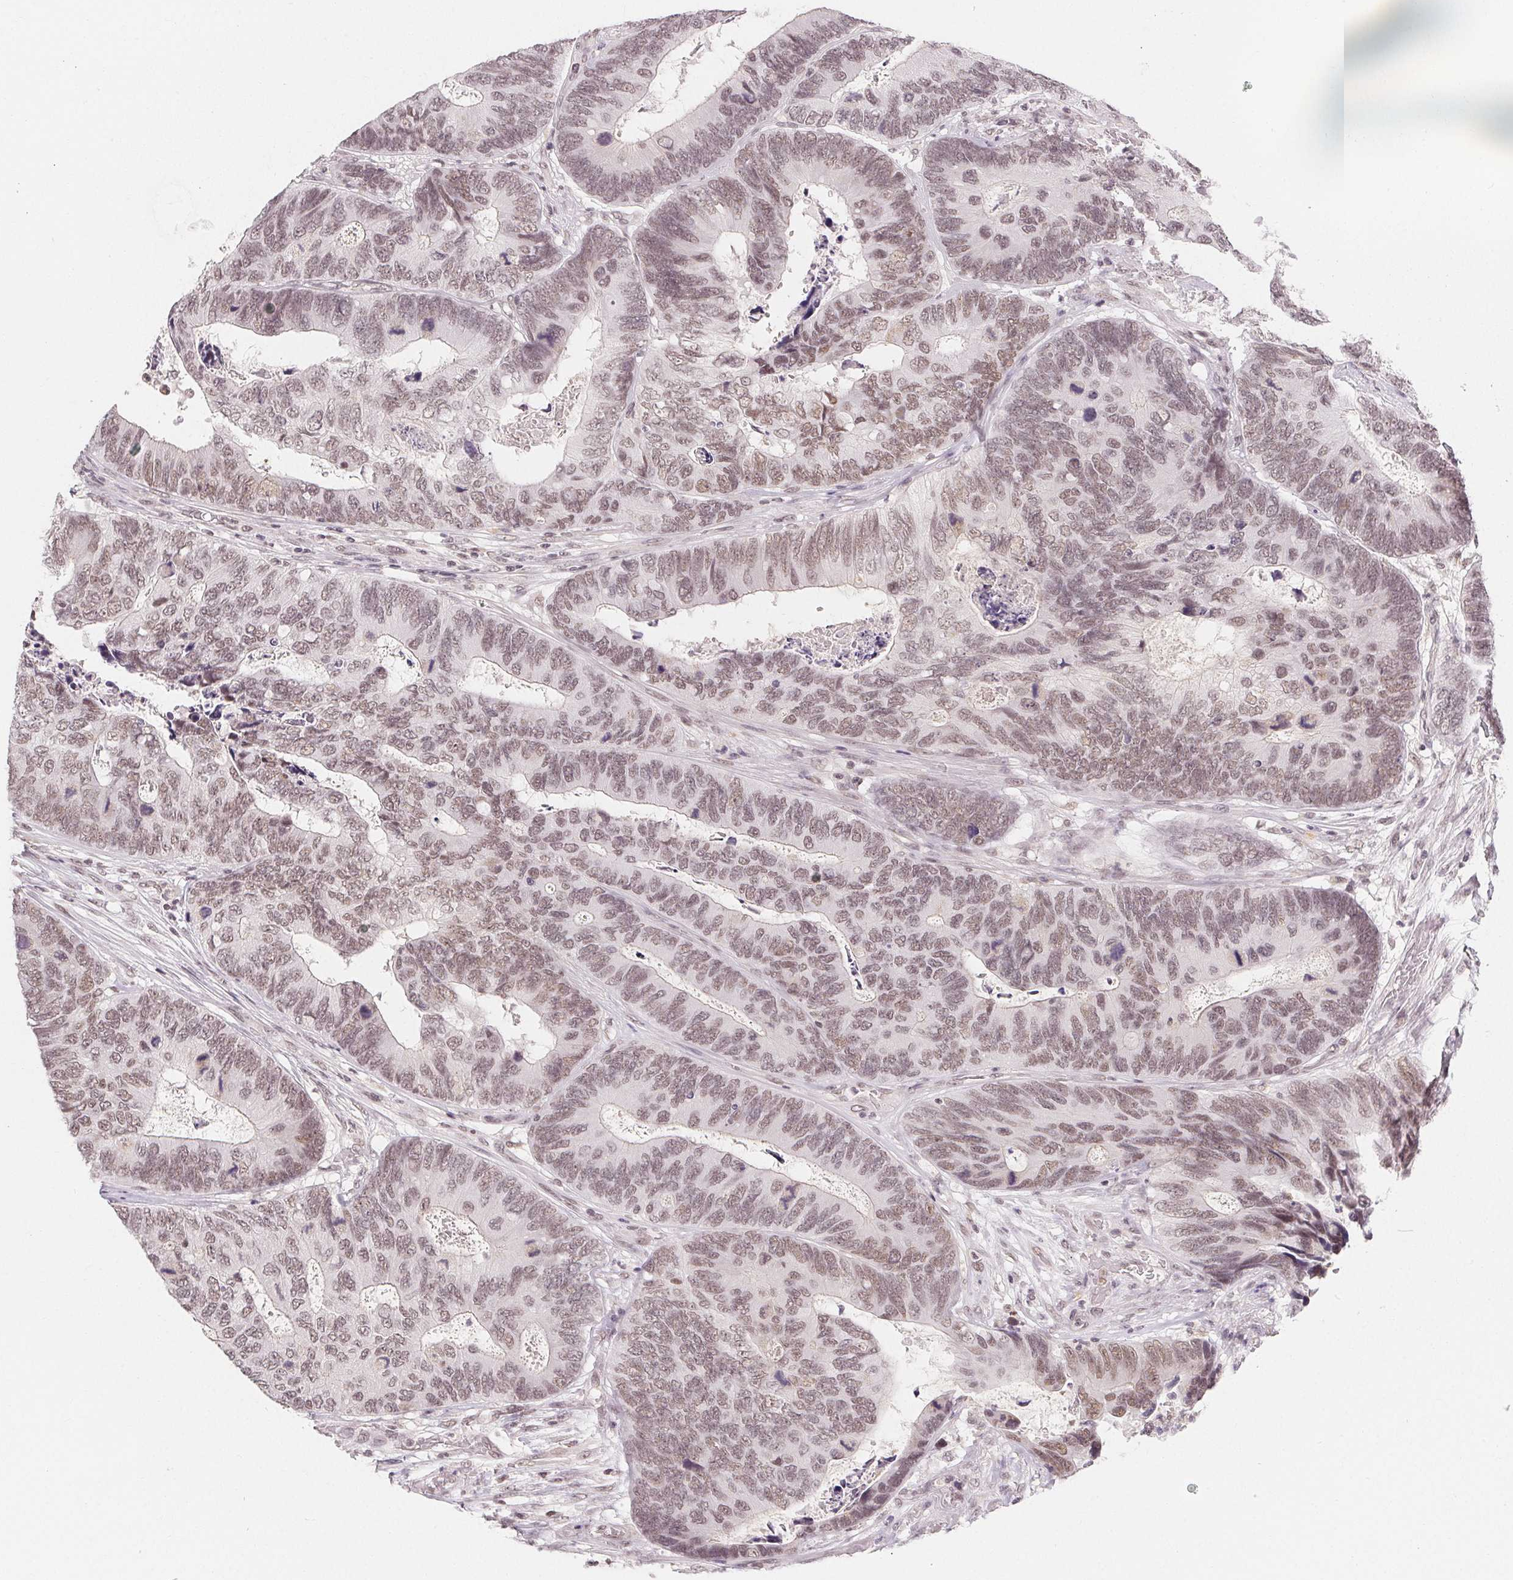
{"staining": {"intensity": "weak", "quantity": ">75%", "location": "nuclear"}, "tissue": "colorectal cancer", "cell_type": "Tumor cells", "image_type": "cancer", "snomed": [{"axis": "morphology", "description": "Adenocarcinoma, NOS"}, {"axis": "topography", "description": "Colon"}], "caption": "This image exhibits adenocarcinoma (colorectal) stained with immunohistochemistry to label a protein in brown. The nuclear of tumor cells show weak positivity for the protein. Nuclei are counter-stained blue.", "gene": "NXF3", "patient": {"sex": "female", "age": 67}}